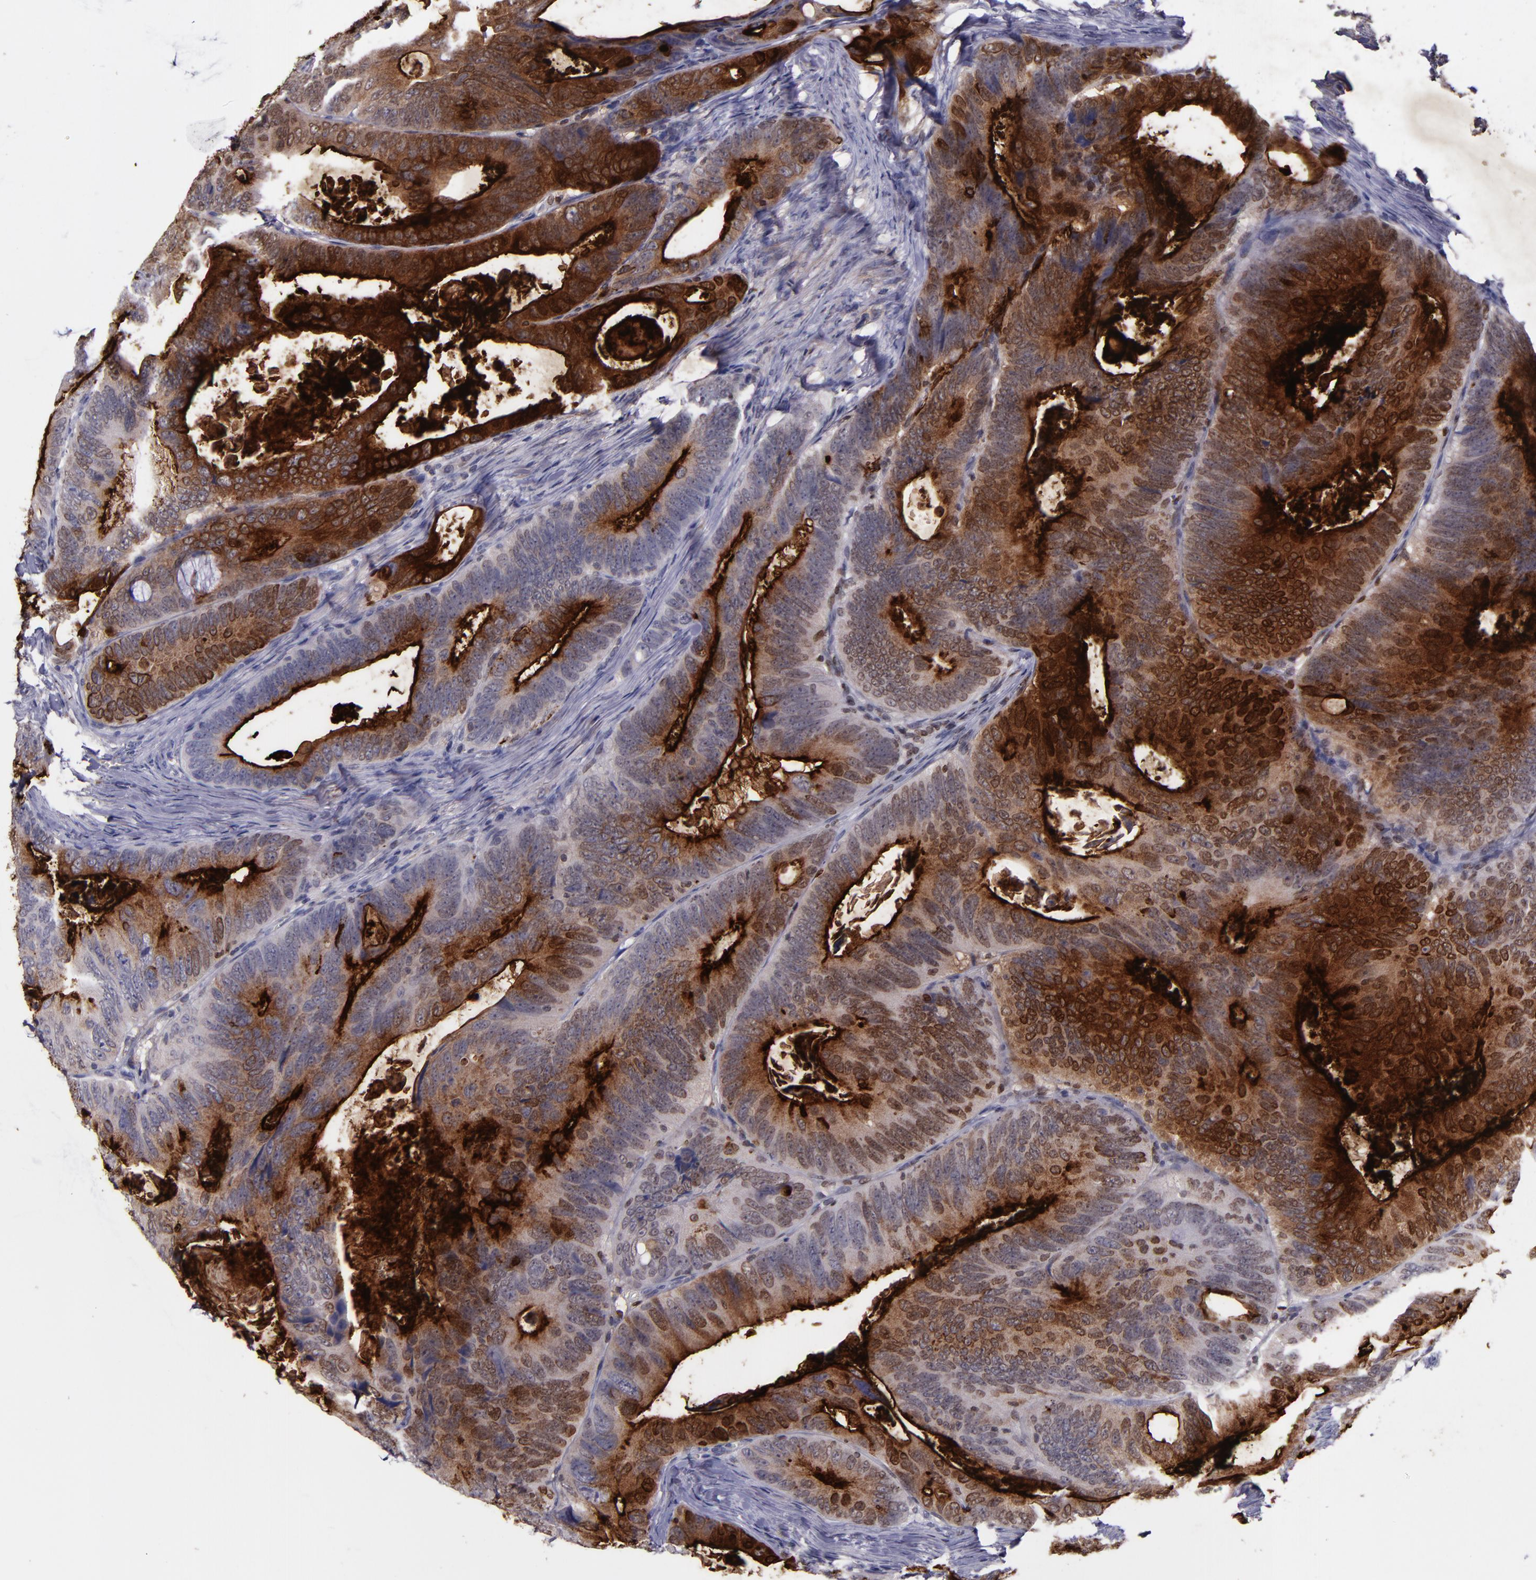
{"staining": {"intensity": "moderate", "quantity": ">75%", "location": "cytoplasmic/membranous"}, "tissue": "colorectal cancer", "cell_type": "Tumor cells", "image_type": "cancer", "snomed": [{"axis": "morphology", "description": "Adenocarcinoma, NOS"}, {"axis": "topography", "description": "Colon"}], "caption": "Protein staining of adenocarcinoma (colorectal) tissue displays moderate cytoplasmic/membranous staining in about >75% of tumor cells. Using DAB (3,3'-diaminobenzidine) (brown) and hematoxylin (blue) stains, captured at high magnification using brightfield microscopy.", "gene": "MFGE8", "patient": {"sex": "female", "age": 55}}